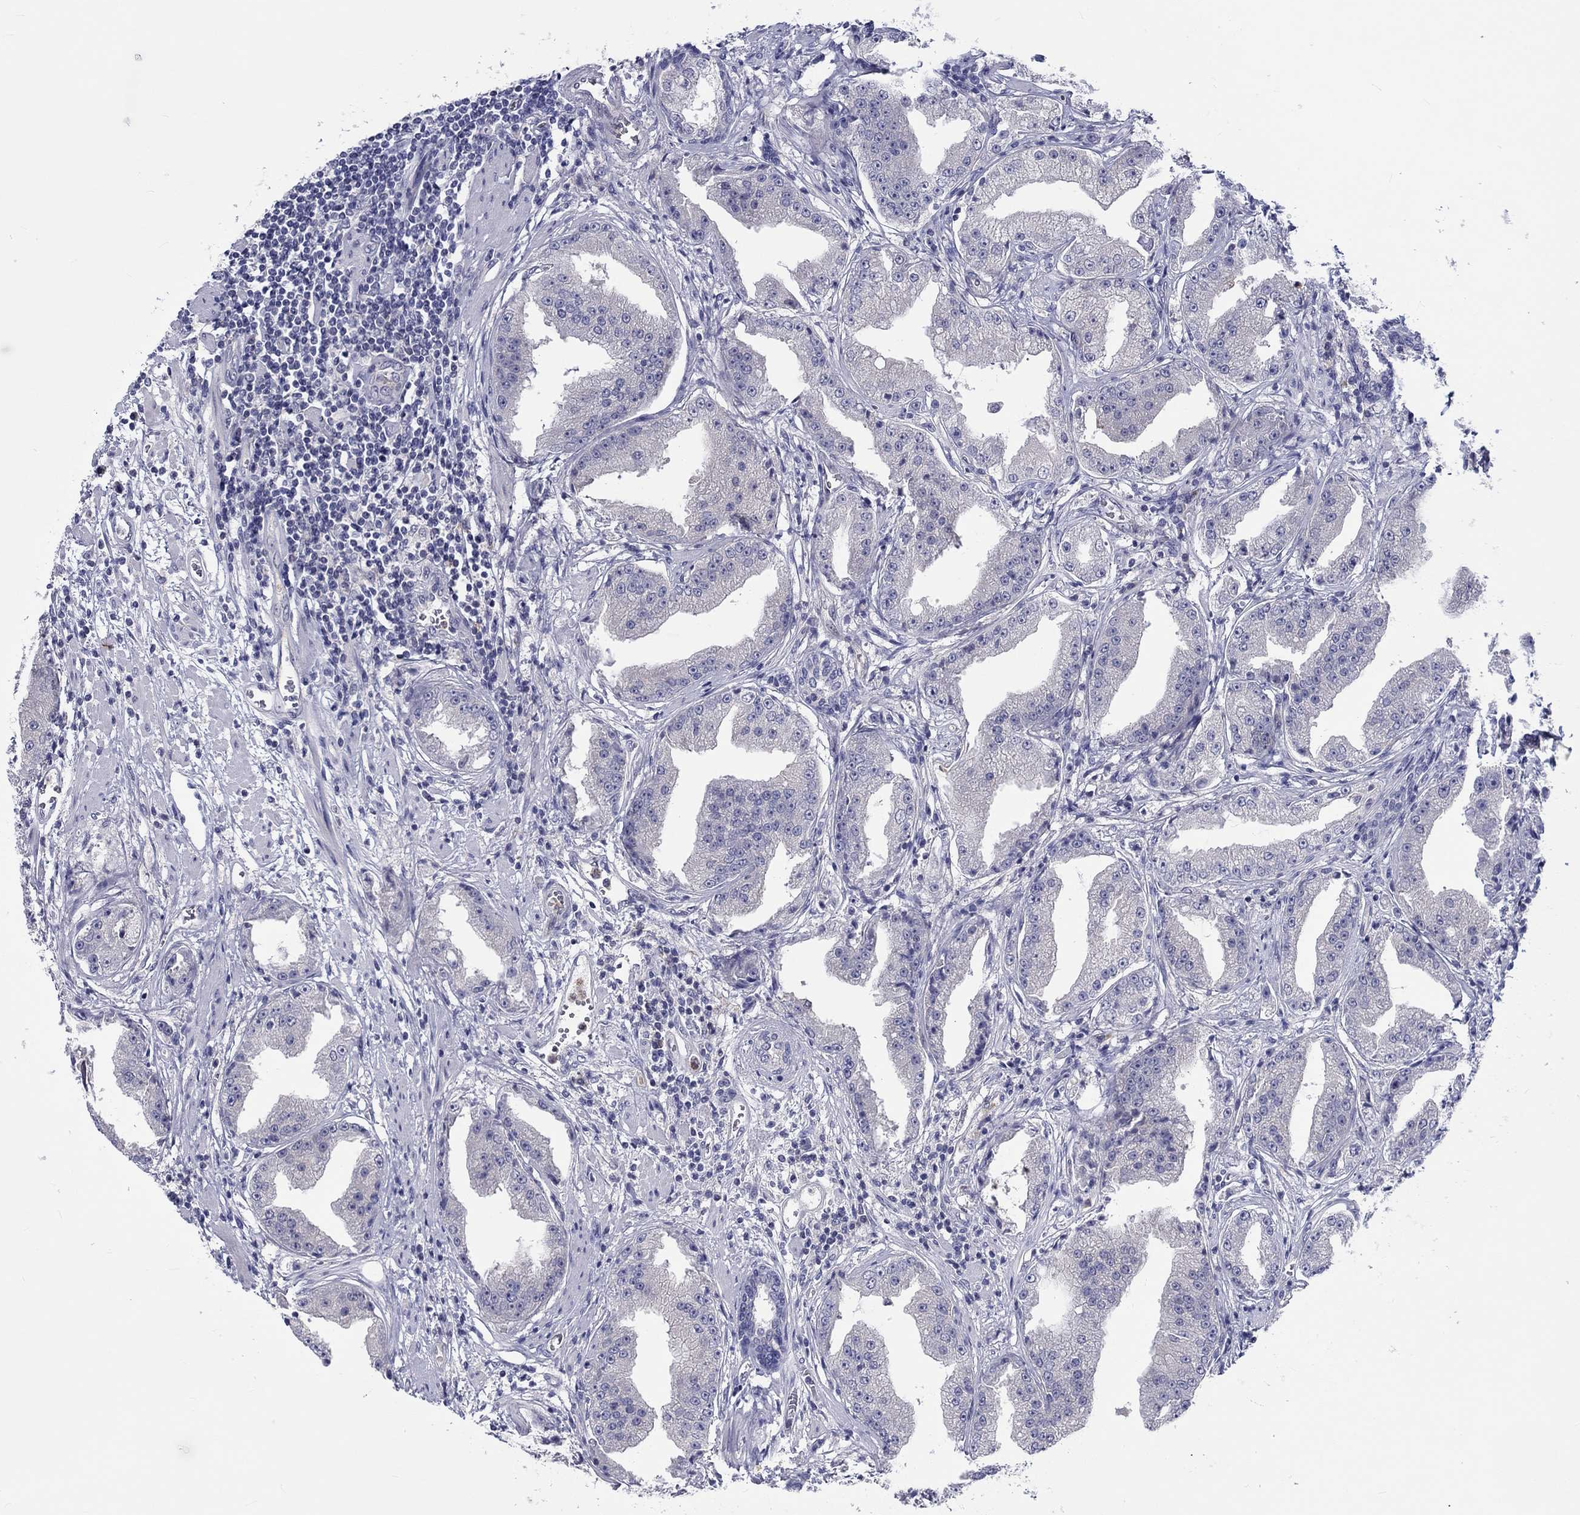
{"staining": {"intensity": "negative", "quantity": "none", "location": "none"}, "tissue": "prostate cancer", "cell_type": "Tumor cells", "image_type": "cancer", "snomed": [{"axis": "morphology", "description": "Adenocarcinoma, Low grade"}, {"axis": "topography", "description": "Prostate"}], "caption": "IHC of prostate cancer (adenocarcinoma (low-grade)) demonstrates no expression in tumor cells.", "gene": "ABCG4", "patient": {"sex": "male", "age": 62}}